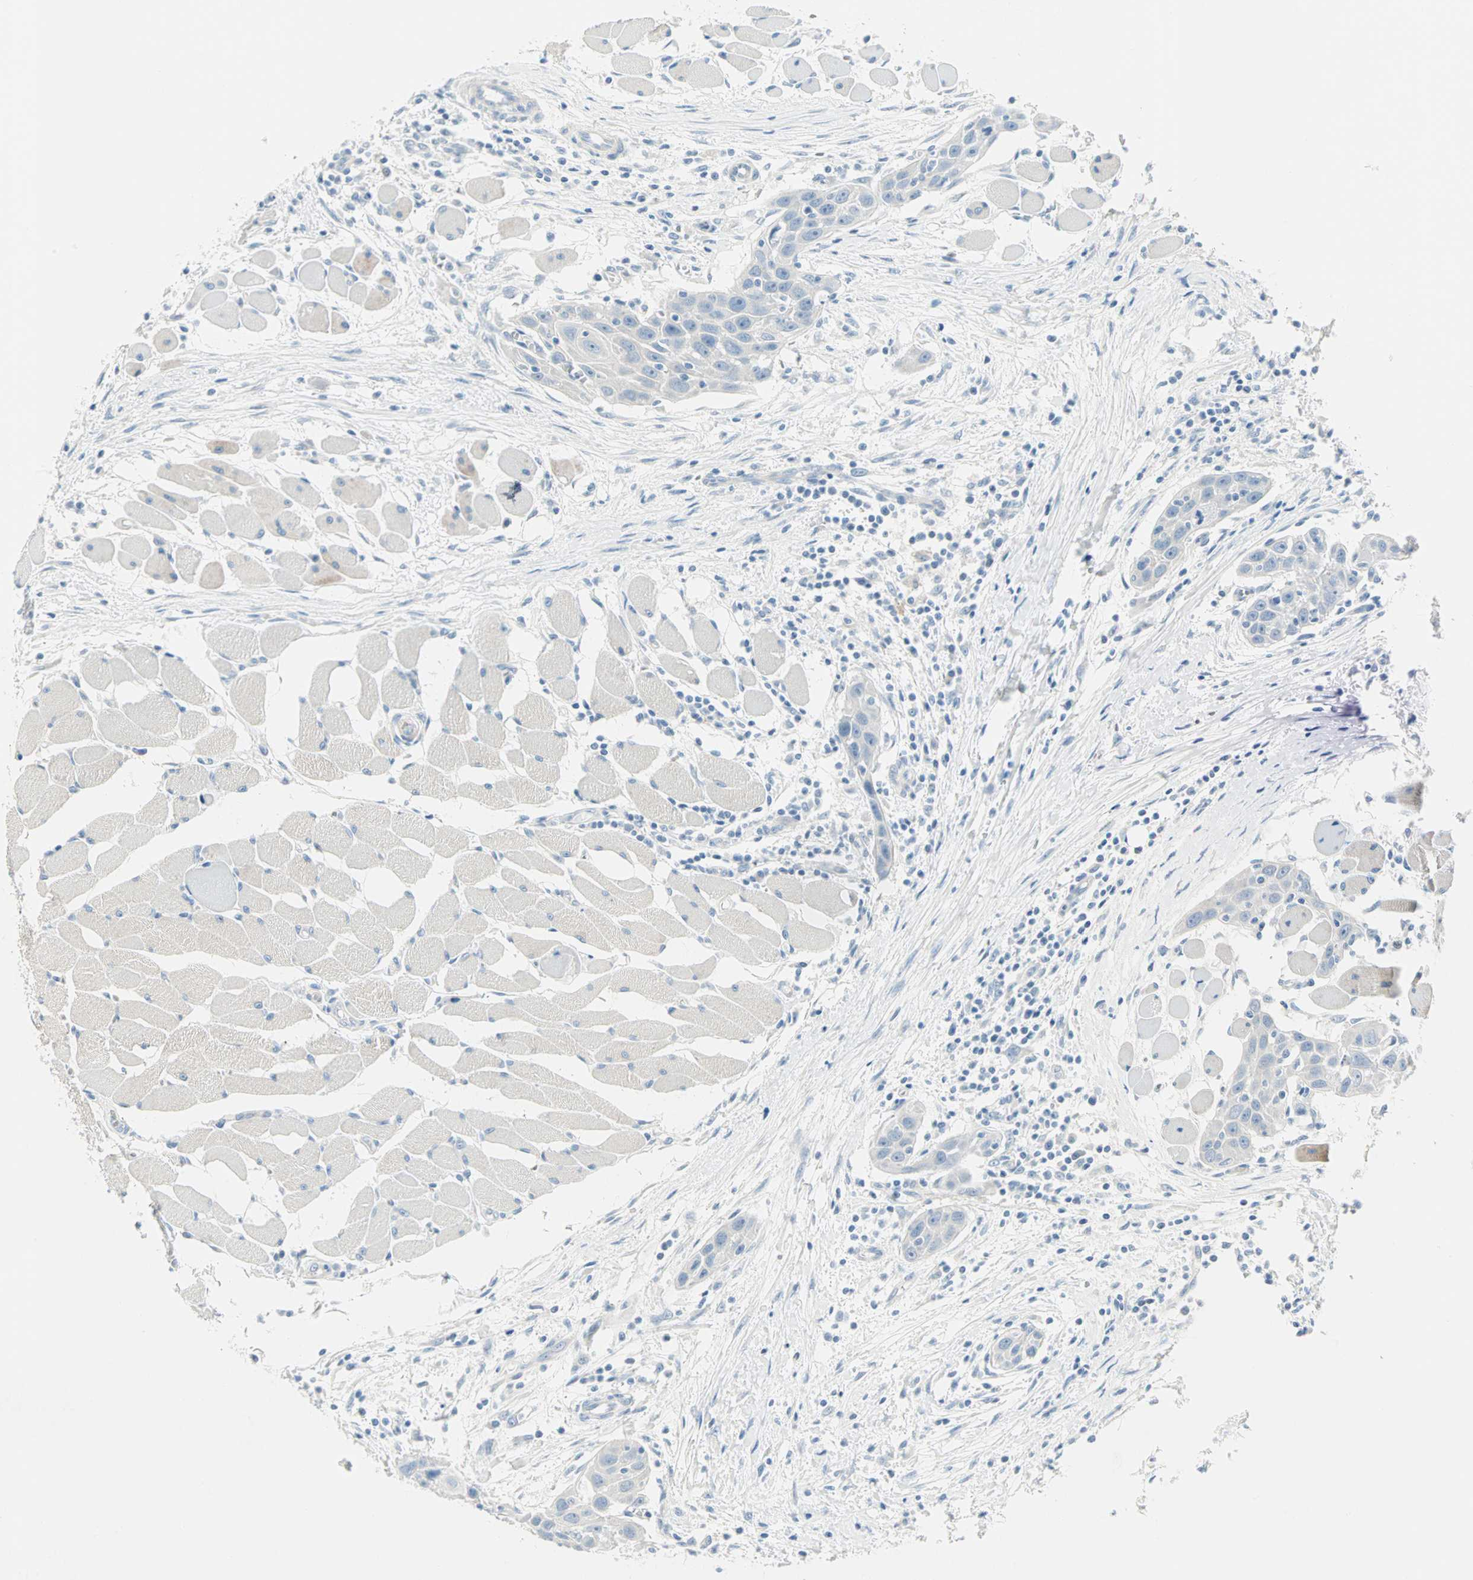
{"staining": {"intensity": "negative", "quantity": "none", "location": "none"}, "tissue": "head and neck cancer", "cell_type": "Tumor cells", "image_type": "cancer", "snomed": [{"axis": "morphology", "description": "Squamous cell carcinoma, NOS"}, {"axis": "topography", "description": "Oral tissue"}, {"axis": "topography", "description": "Head-Neck"}], "caption": "Immunohistochemical staining of human head and neck squamous cell carcinoma shows no significant staining in tumor cells.", "gene": "SULT1C2", "patient": {"sex": "female", "age": 50}}